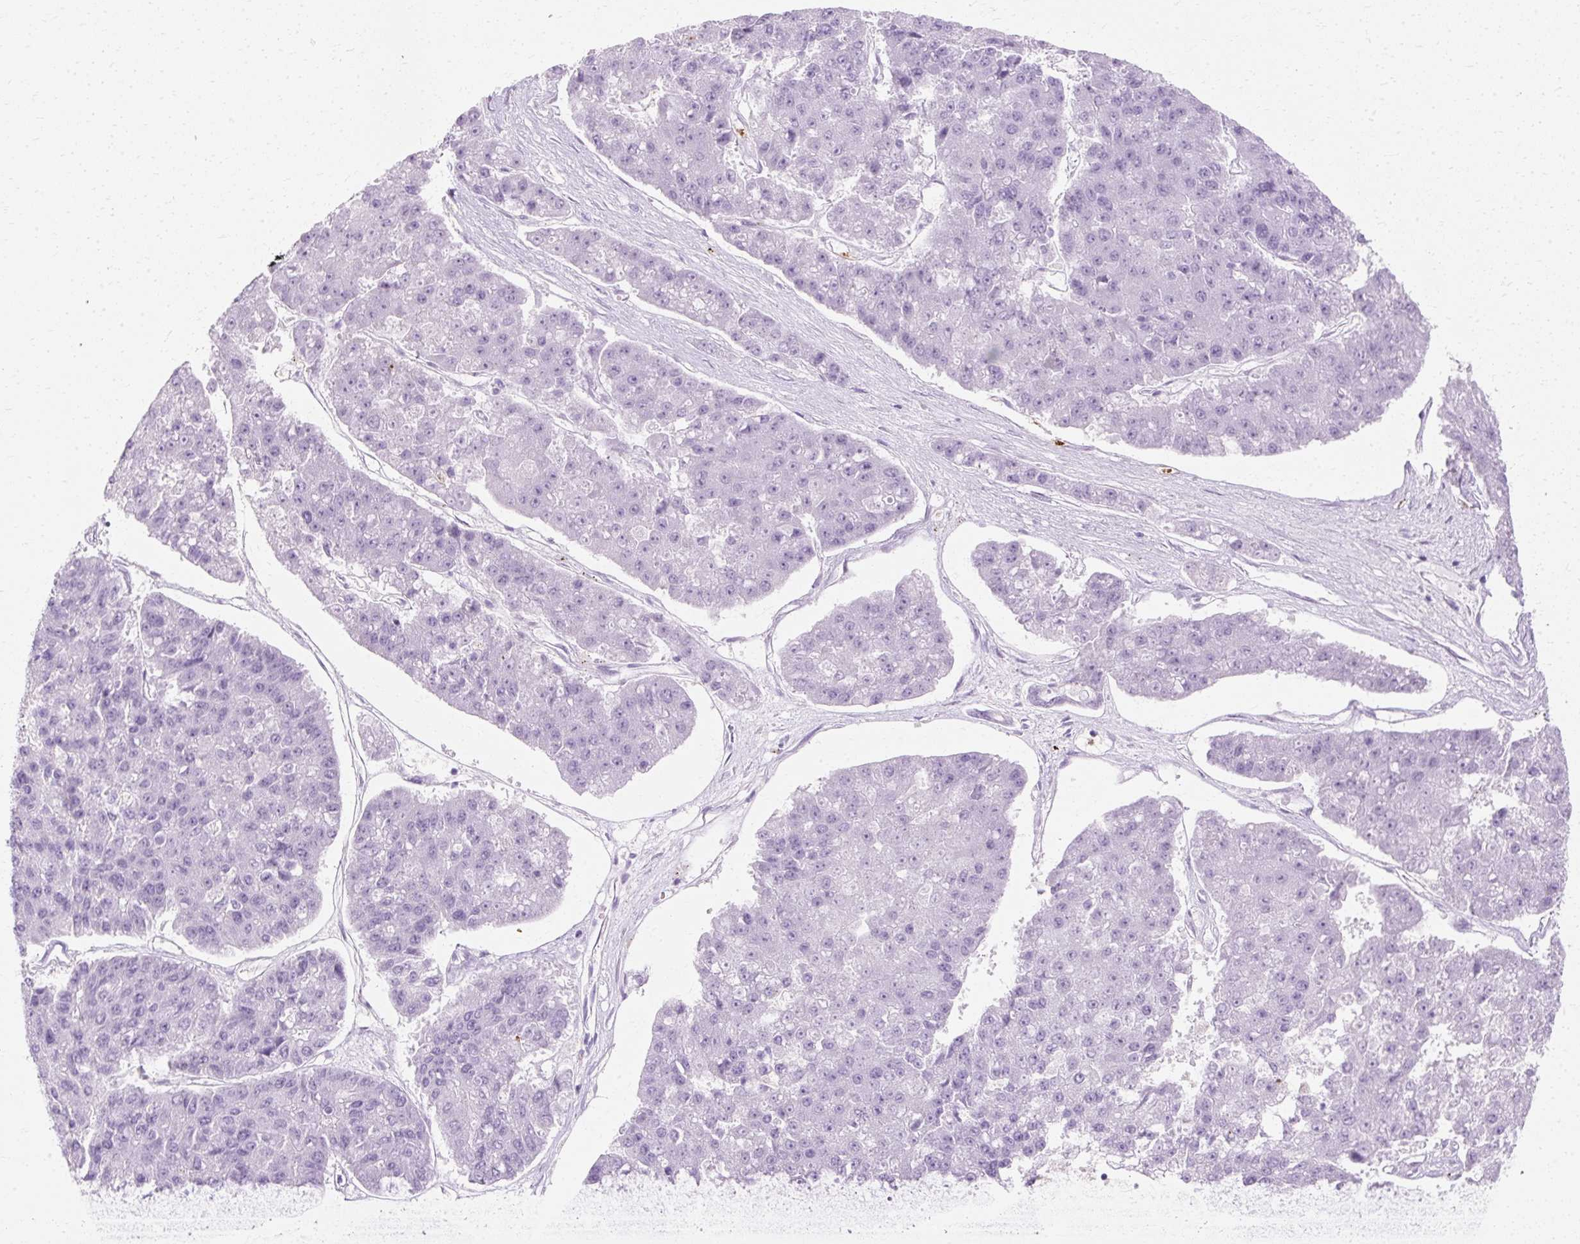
{"staining": {"intensity": "negative", "quantity": "none", "location": "none"}, "tissue": "pancreatic cancer", "cell_type": "Tumor cells", "image_type": "cancer", "snomed": [{"axis": "morphology", "description": "Adenocarcinoma, NOS"}, {"axis": "topography", "description": "Pancreas"}], "caption": "Pancreatic cancer stained for a protein using immunohistochemistry exhibits no positivity tumor cells.", "gene": "DEFA1", "patient": {"sex": "male", "age": 50}}